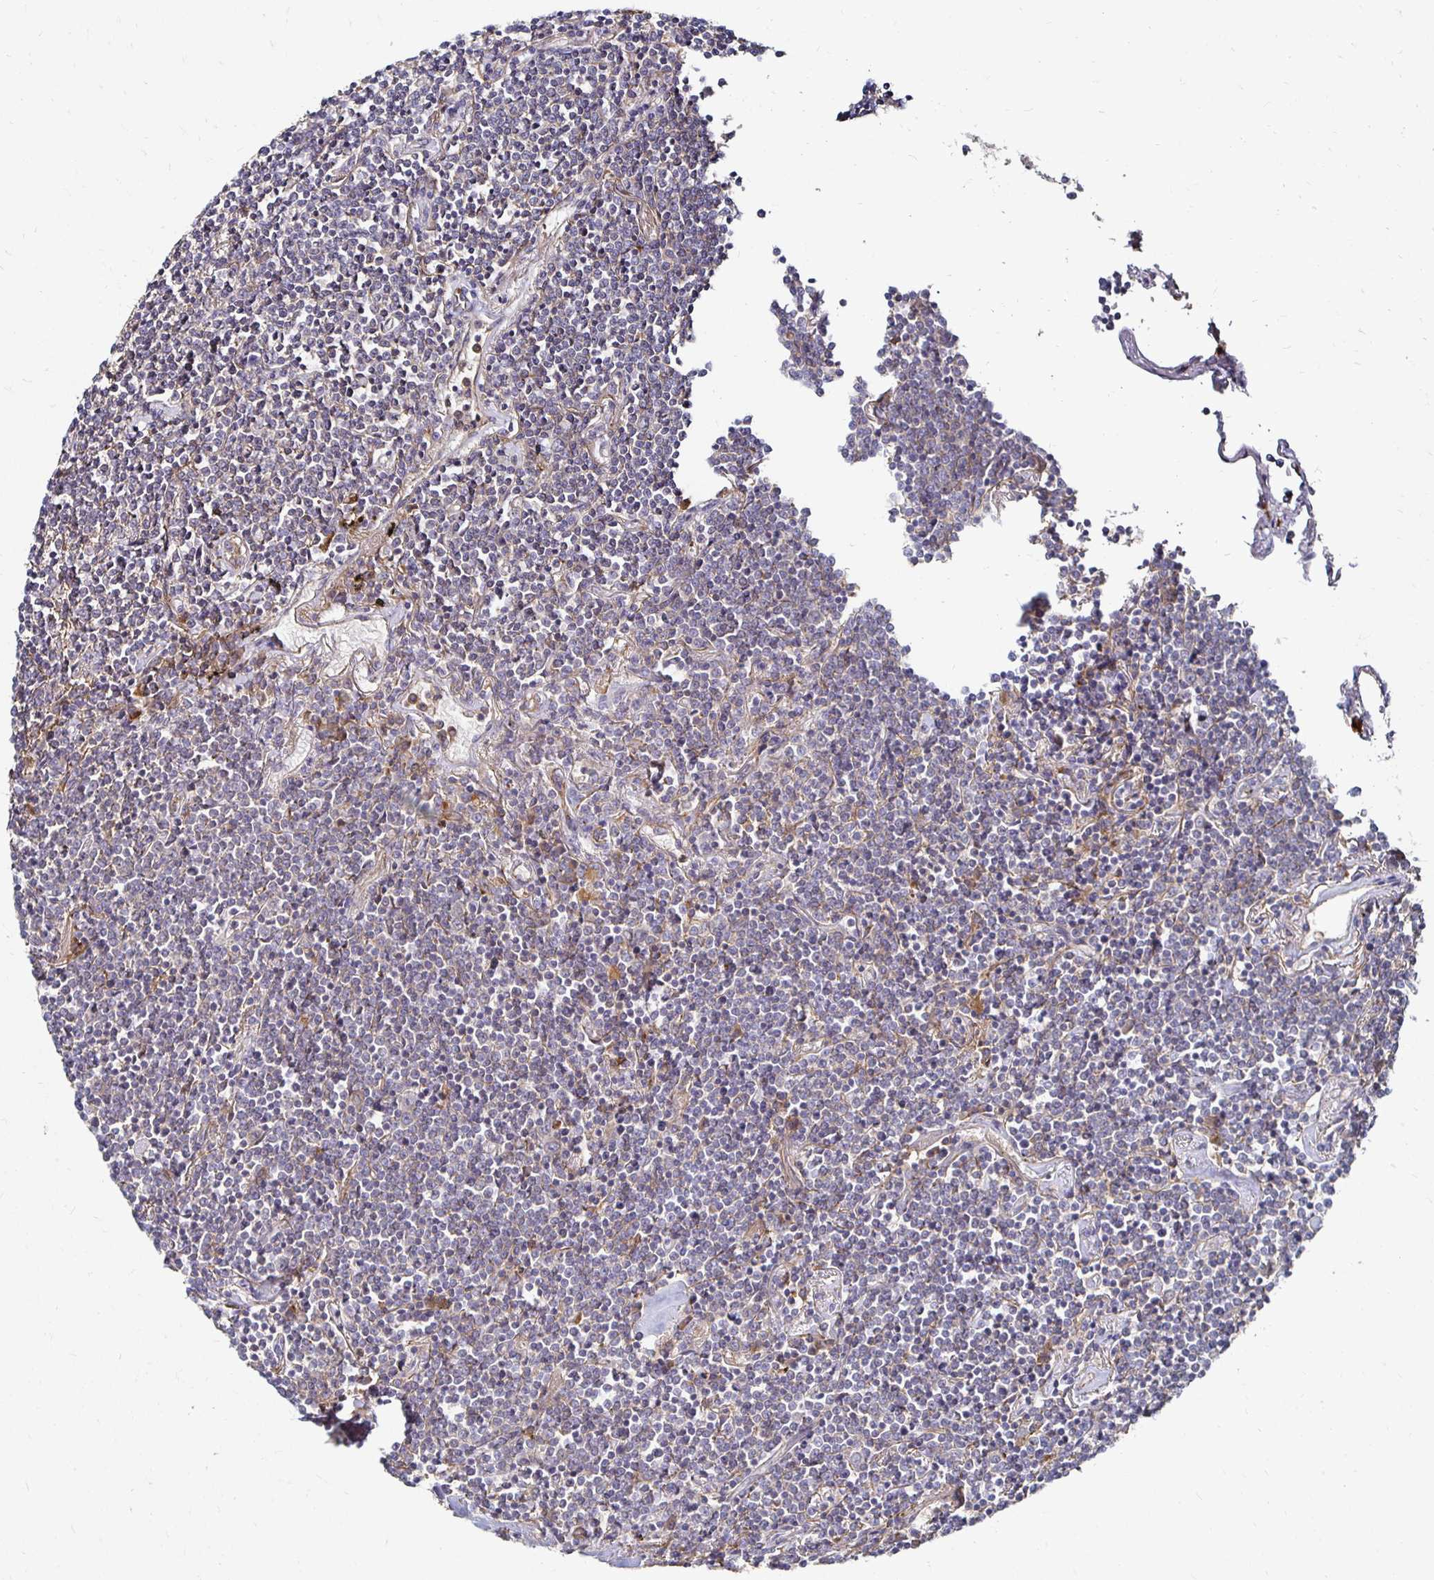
{"staining": {"intensity": "negative", "quantity": "none", "location": "none"}, "tissue": "lymphoma", "cell_type": "Tumor cells", "image_type": "cancer", "snomed": [{"axis": "morphology", "description": "Malignant lymphoma, non-Hodgkin's type, Low grade"}, {"axis": "topography", "description": "Lung"}], "caption": "Lymphoma stained for a protein using immunohistochemistry demonstrates no staining tumor cells.", "gene": "NCSTN", "patient": {"sex": "female", "age": 71}}